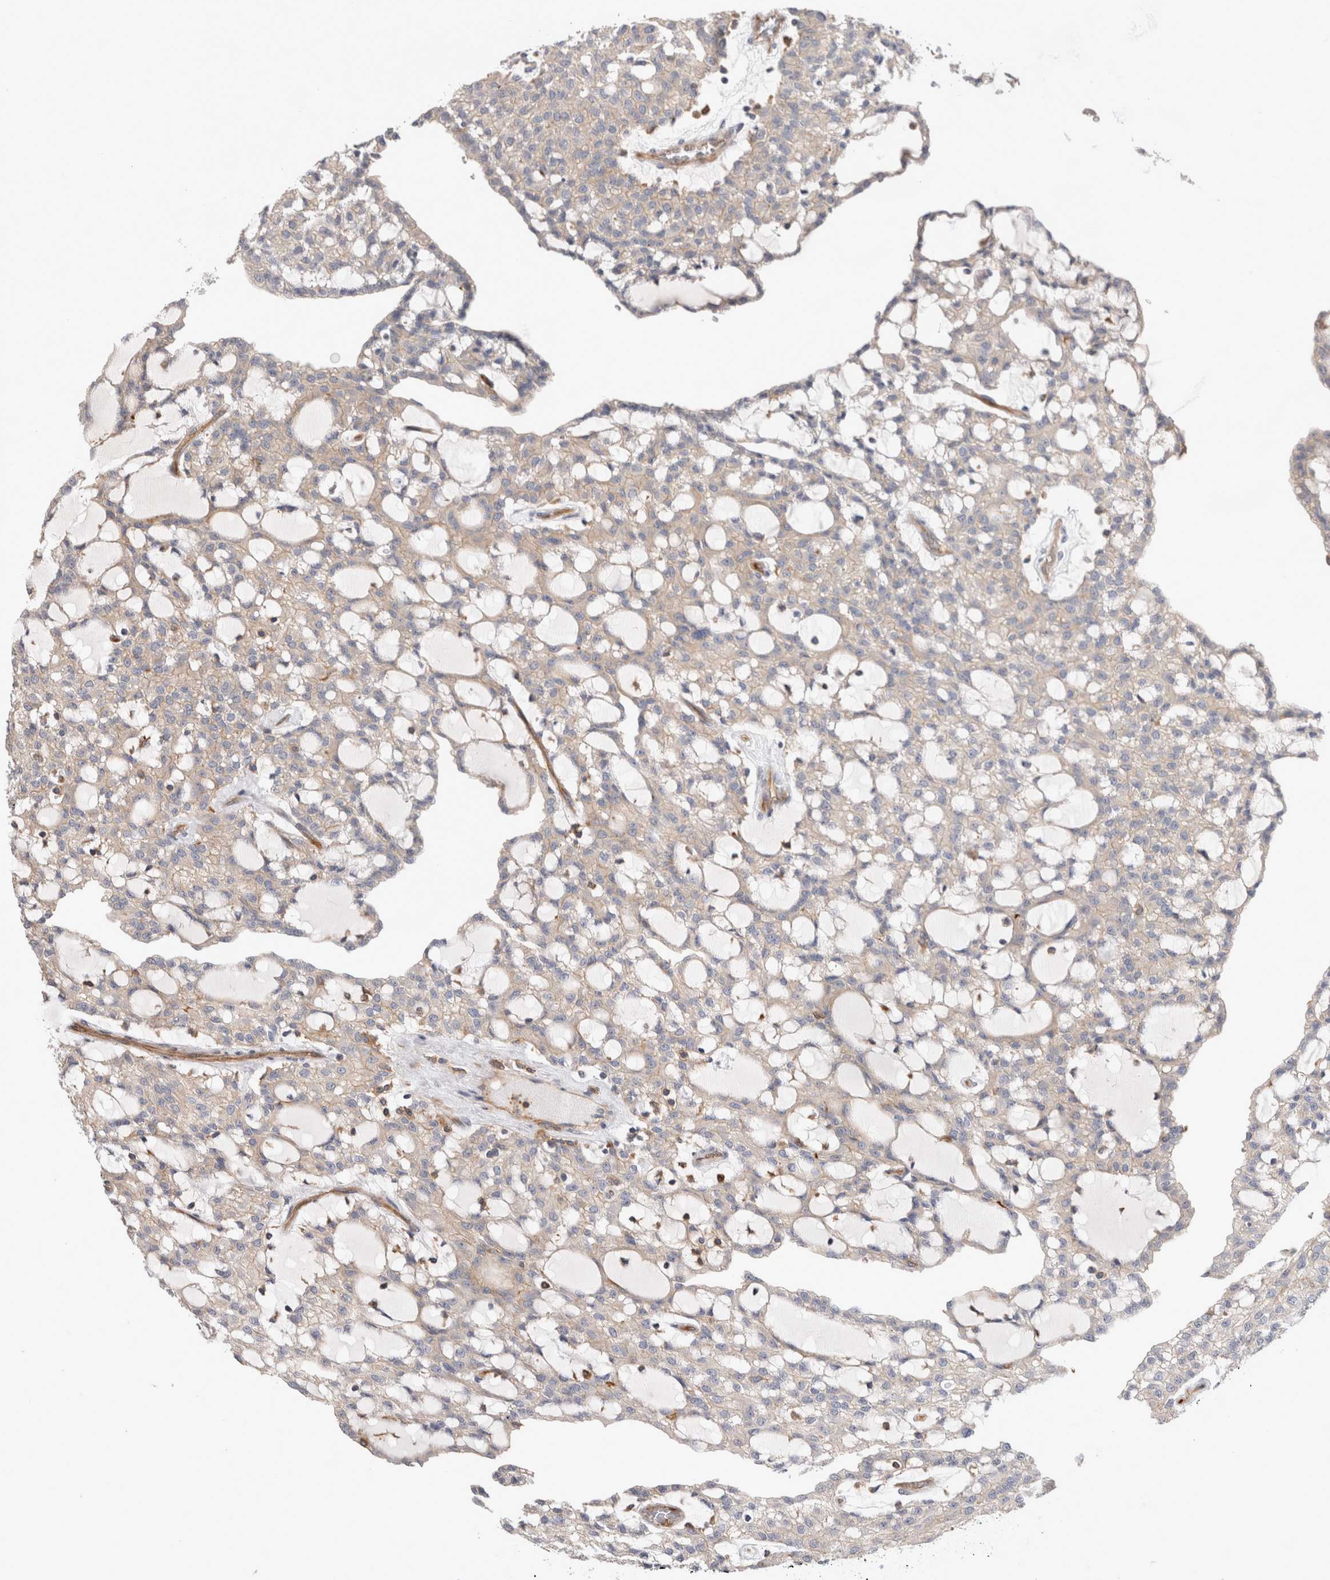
{"staining": {"intensity": "negative", "quantity": "none", "location": "none"}, "tissue": "renal cancer", "cell_type": "Tumor cells", "image_type": "cancer", "snomed": [{"axis": "morphology", "description": "Adenocarcinoma, NOS"}, {"axis": "topography", "description": "Kidney"}], "caption": "Renal cancer (adenocarcinoma) was stained to show a protein in brown. There is no significant positivity in tumor cells. (DAB IHC with hematoxylin counter stain).", "gene": "BNIP2", "patient": {"sex": "male", "age": 63}}